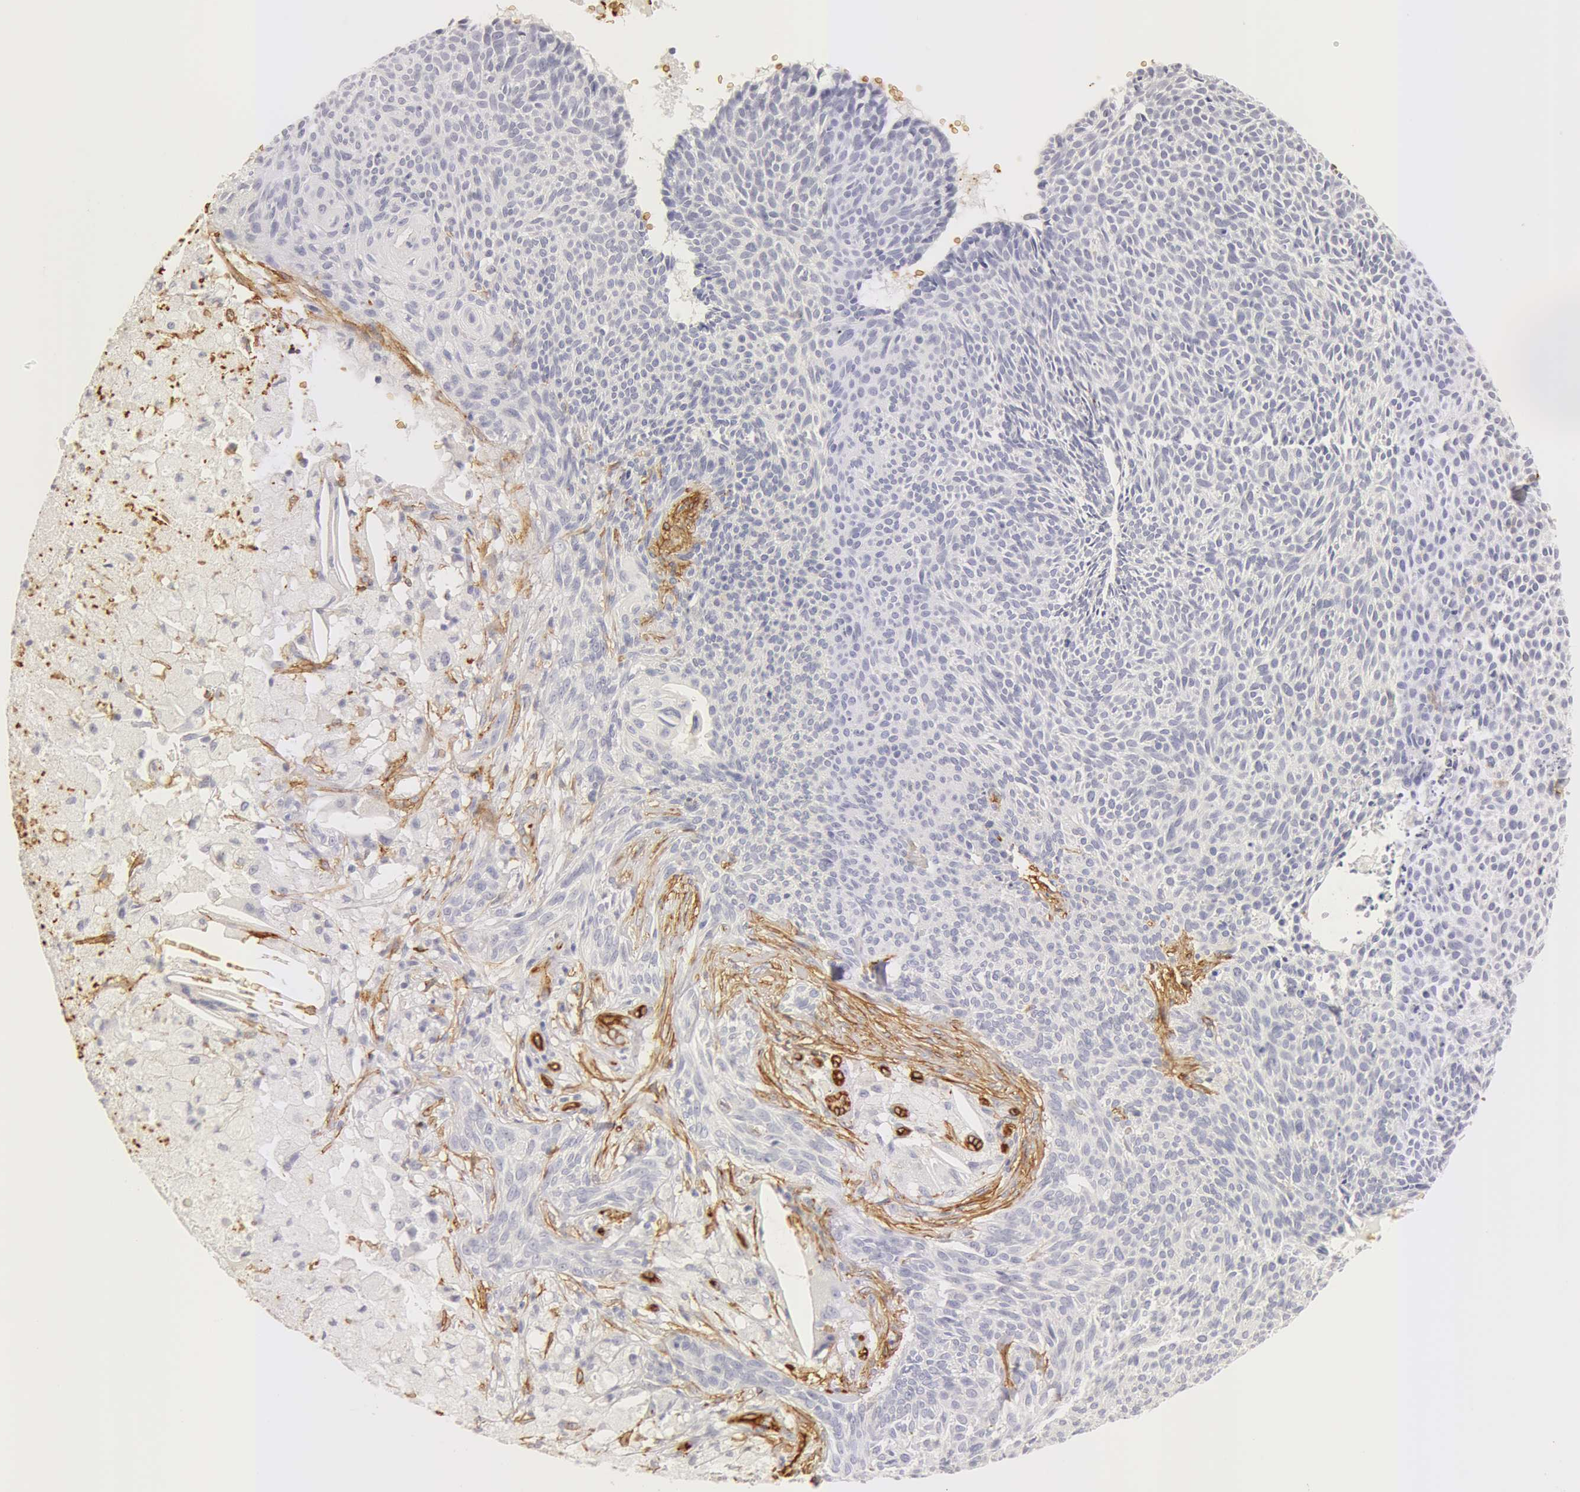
{"staining": {"intensity": "weak", "quantity": "<25%", "location": "cytoplasmic/membranous"}, "tissue": "skin cancer", "cell_type": "Tumor cells", "image_type": "cancer", "snomed": [{"axis": "morphology", "description": "Basal cell carcinoma"}, {"axis": "topography", "description": "Skin"}], "caption": "There is no significant staining in tumor cells of skin cancer.", "gene": "AQP1", "patient": {"sex": "male", "age": 84}}